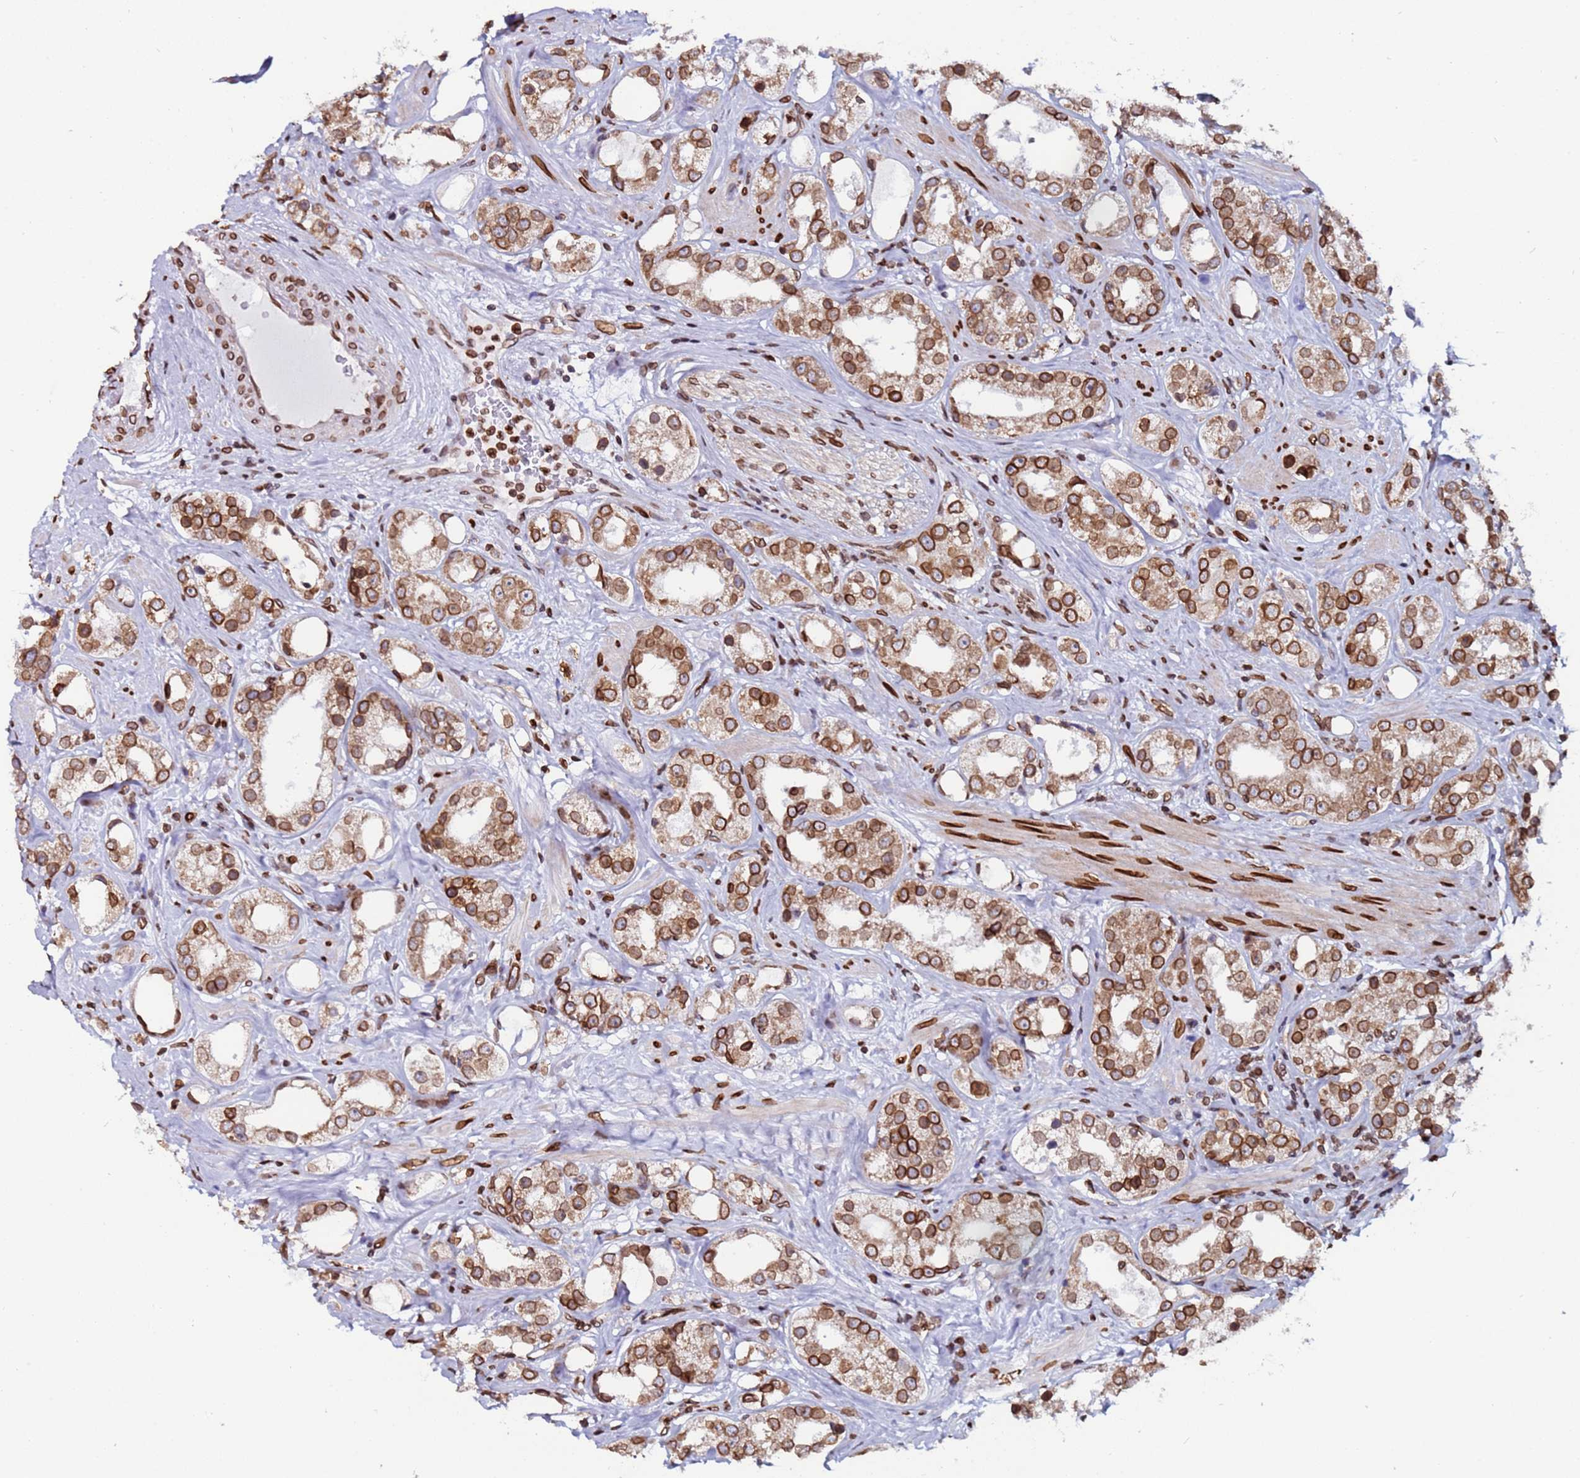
{"staining": {"intensity": "moderate", "quantity": ">75%", "location": "cytoplasmic/membranous,nuclear"}, "tissue": "prostate cancer", "cell_type": "Tumor cells", "image_type": "cancer", "snomed": [{"axis": "morphology", "description": "Adenocarcinoma, NOS"}, {"axis": "topography", "description": "Prostate"}], "caption": "An IHC photomicrograph of neoplastic tissue is shown. Protein staining in brown labels moderate cytoplasmic/membranous and nuclear positivity in prostate cancer within tumor cells. (brown staining indicates protein expression, while blue staining denotes nuclei).", "gene": "TOR1AIP1", "patient": {"sex": "male", "age": 79}}